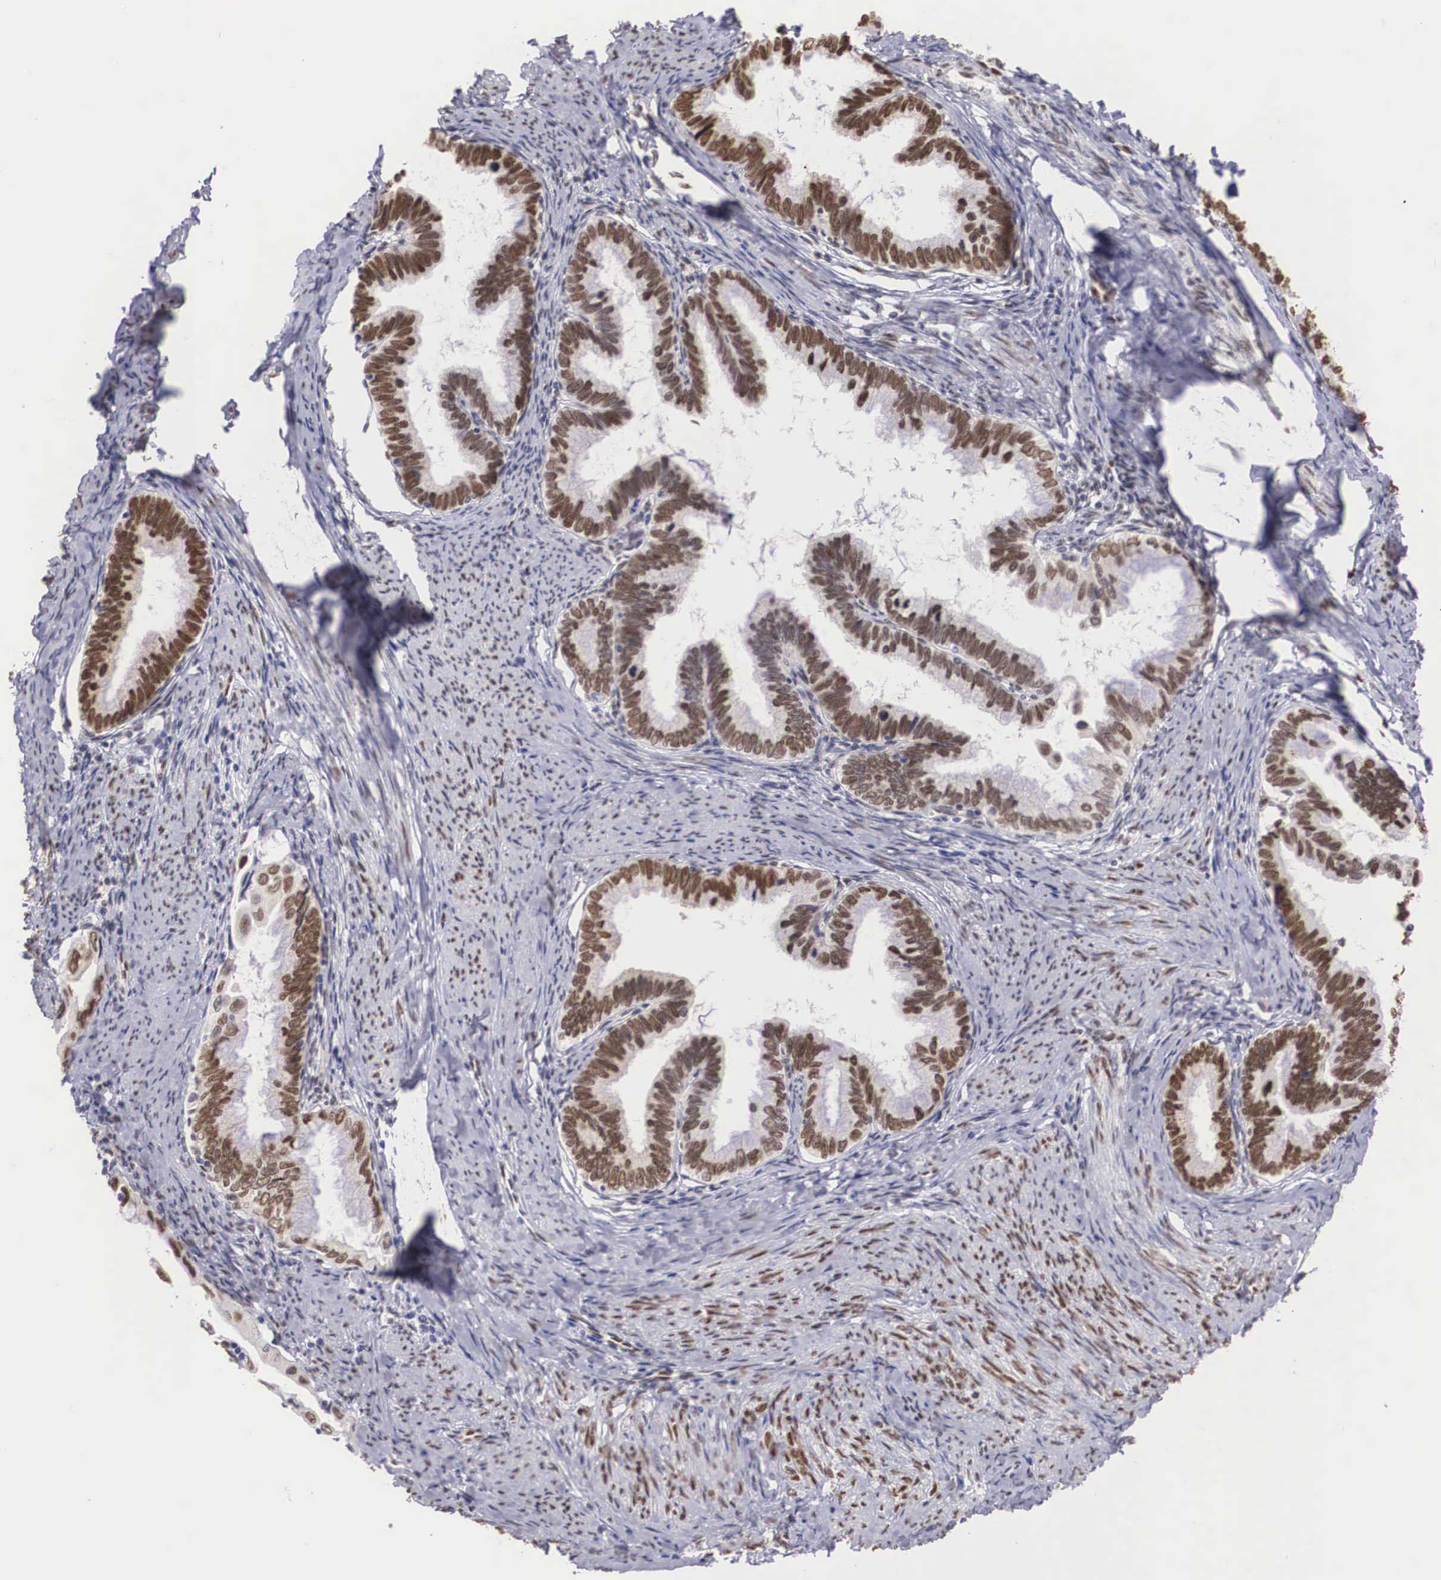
{"staining": {"intensity": "strong", "quantity": ">75%", "location": "nuclear"}, "tissue": "cervical cancer", "cell_type": "Tumor cells", "image_type": "cancer", "snomed": [{"axis": "morphology", "description": "Adenocarcinoma, NOS"}, {"axis": "topography", "description": "Cervix"}], "caption": "A brown stain labels strong nuclear staining of a protein in cervical cancer tumor cells.", "gene": "HMGN5", "patient": {"sex": "female", "age": 49}}